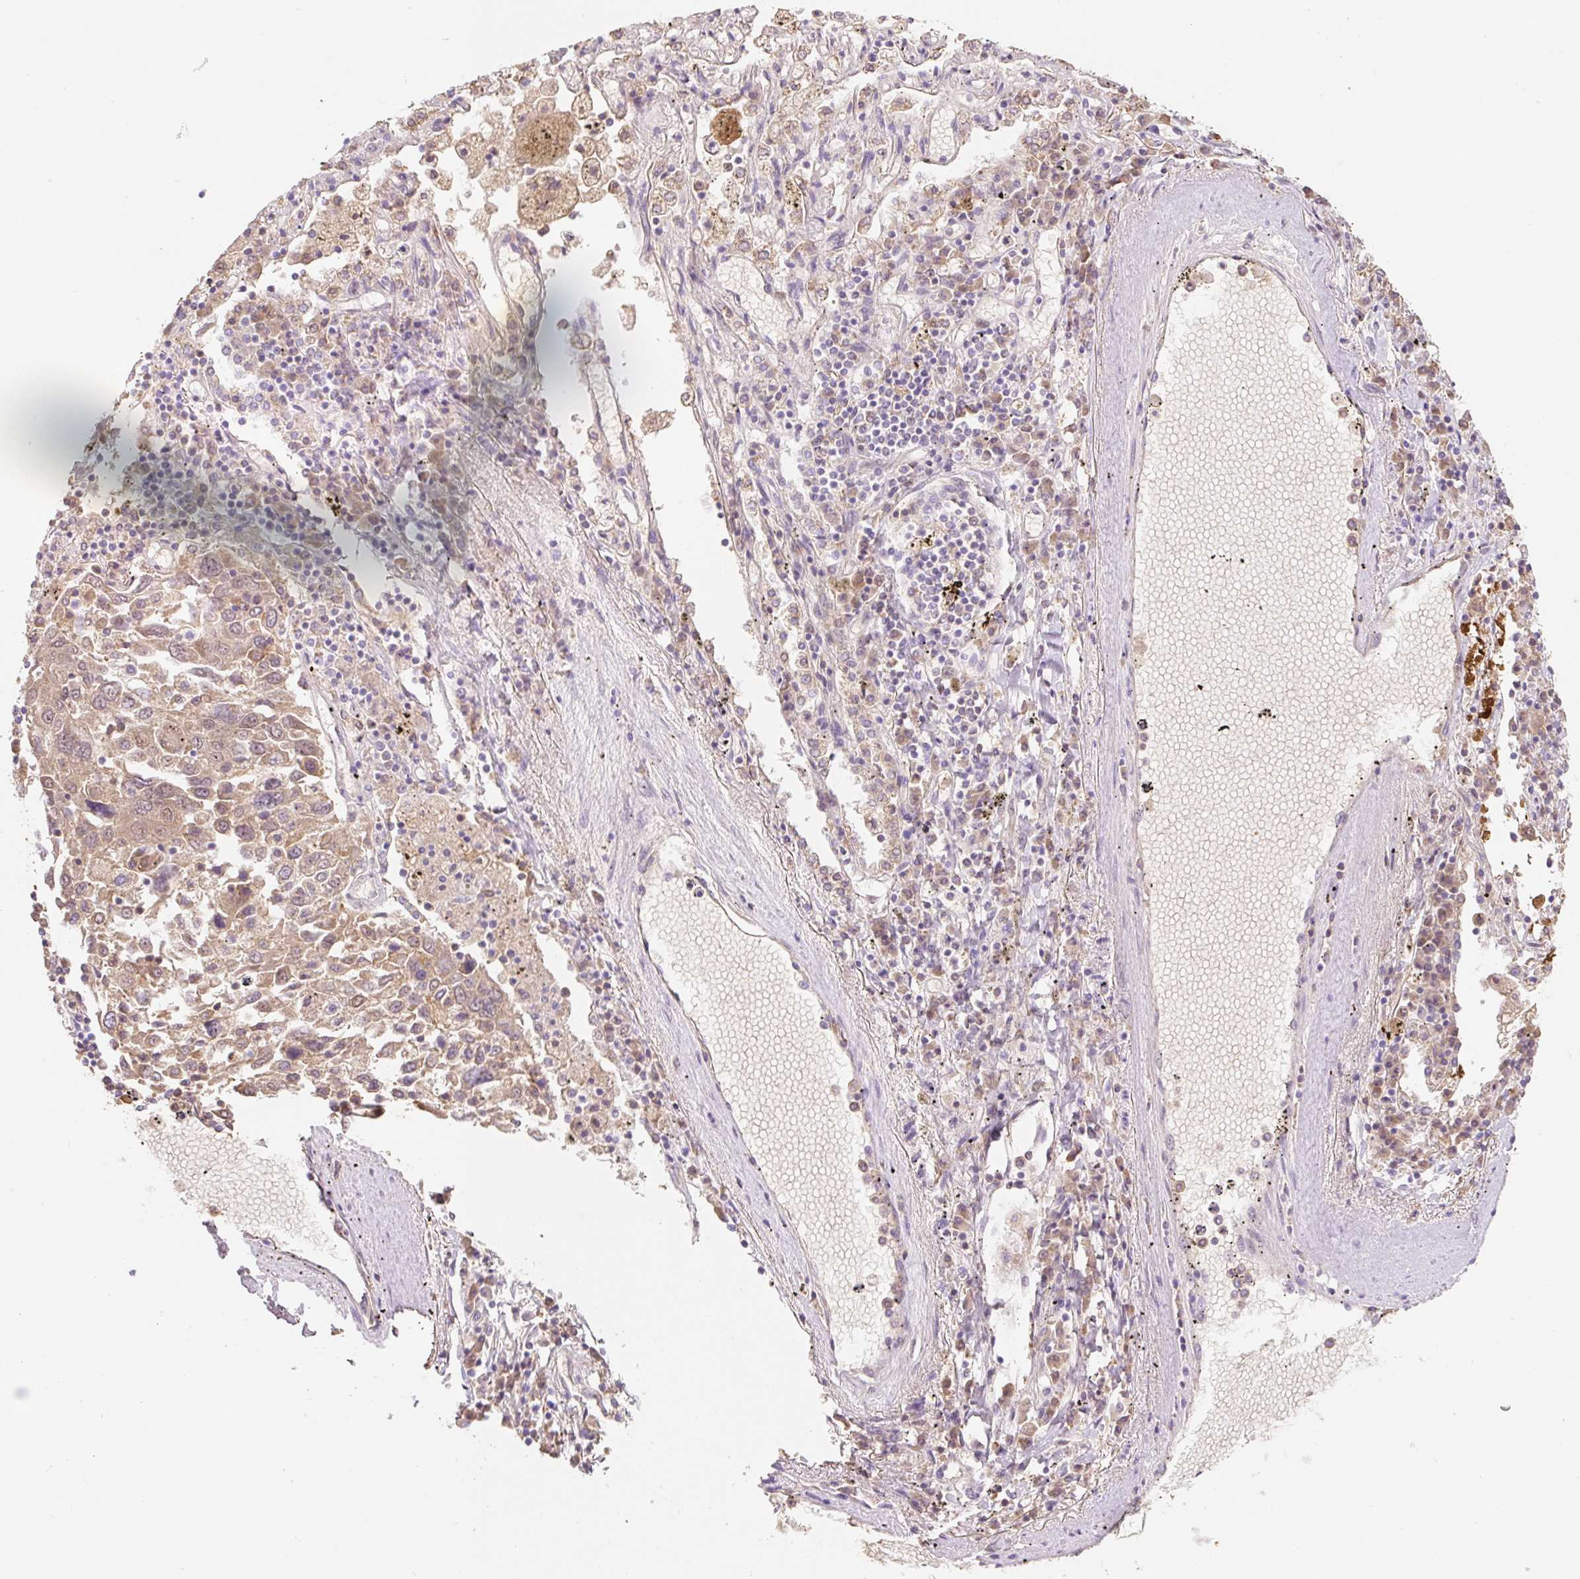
{"staining": {"intensity": "moderate", "quantity": ">75%", "location": "cytoplasmic/membranous"}, "tissue": "lung cancer", "cell_type": "Tumor cells", "image_type": "cancer", "snomed": [{"axis": "morphology", "description": "Squamous cell carcinoma, NOS"}, {"axis": "topography", "description": "Lung"}], "caption": "Immunohistochemical staining of human lung cancer exhibits medium levels of moderate cytoplasmic/membranous protein staining in about >75% of tumor cells.", "gene": "DHX35", "patient": {"sex": "male", "age": 65}}